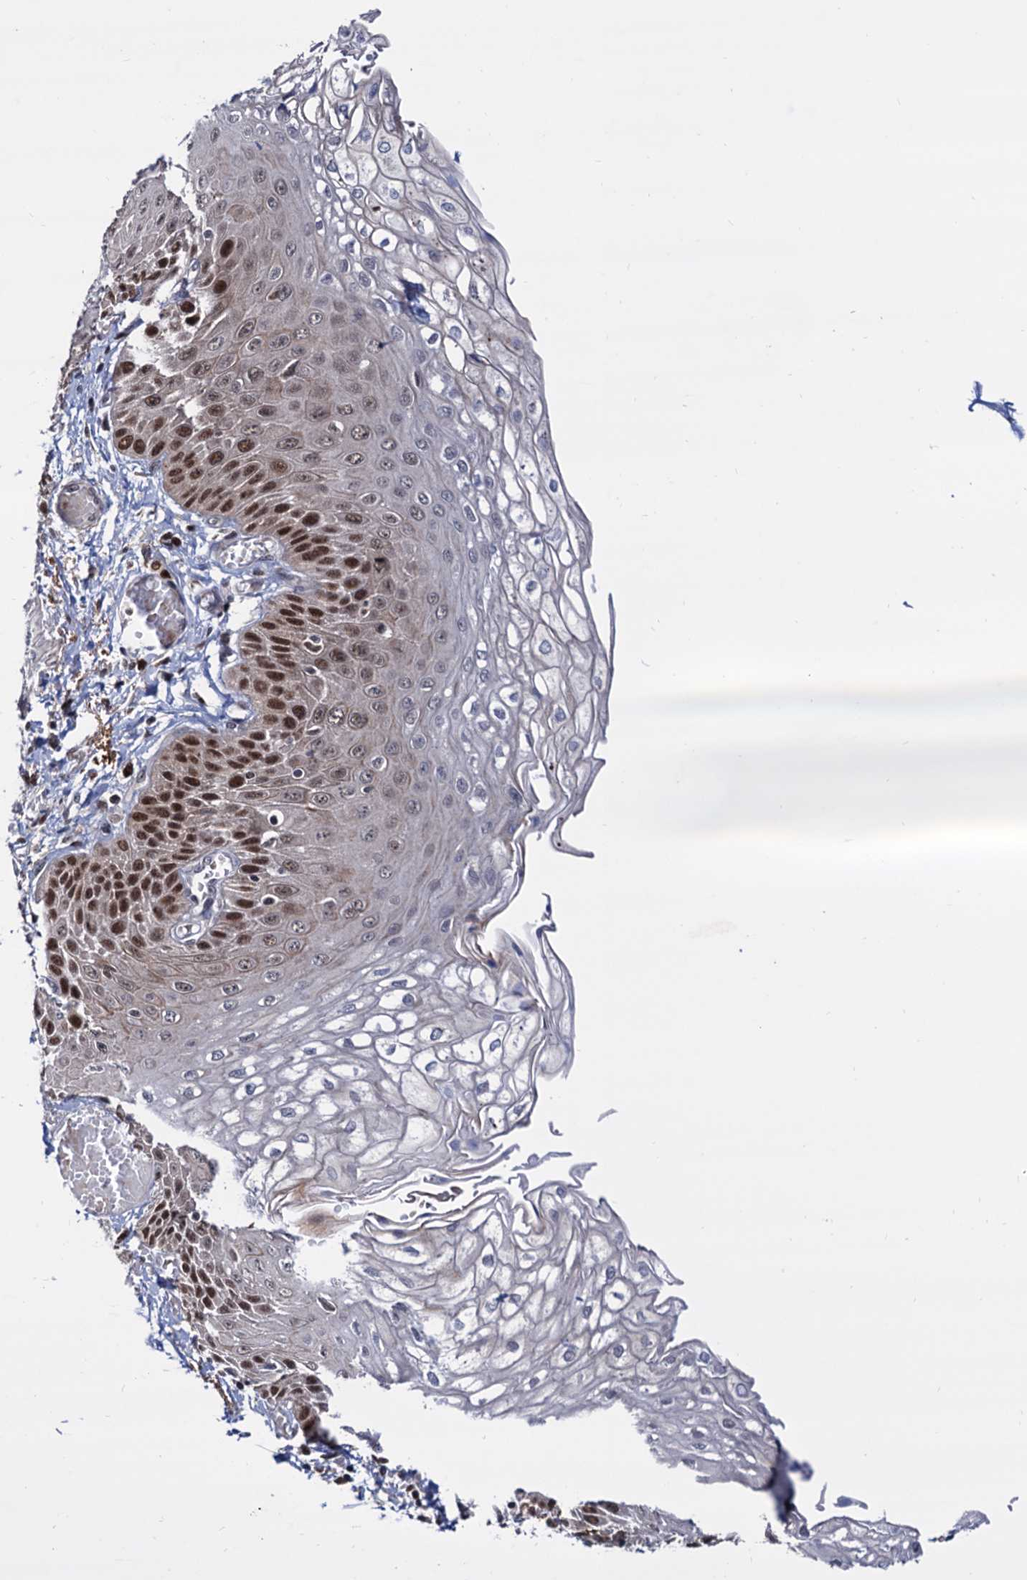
{"staining": {"intensity": "moderate", "quantity": "25%-75%", "location": "nuclear"}, "tissue": "esophagus", "cell_type": "Squamous epithelial cells", "image_type": "normal", "snomed": [{"axis": "morphology", "description": "Normal tissue, NOS"}, {"axis": "topography", "description": "Esophagus"}], "caption": "IHC image of normal human esophagus stained for a protein (brown), which reveals medium levels of moderate nuclear staining in about 25%-75% of squamous epithelial cells.", "gene": "RNASEH2B", "patient": {"sex": "male", "age": 81}}